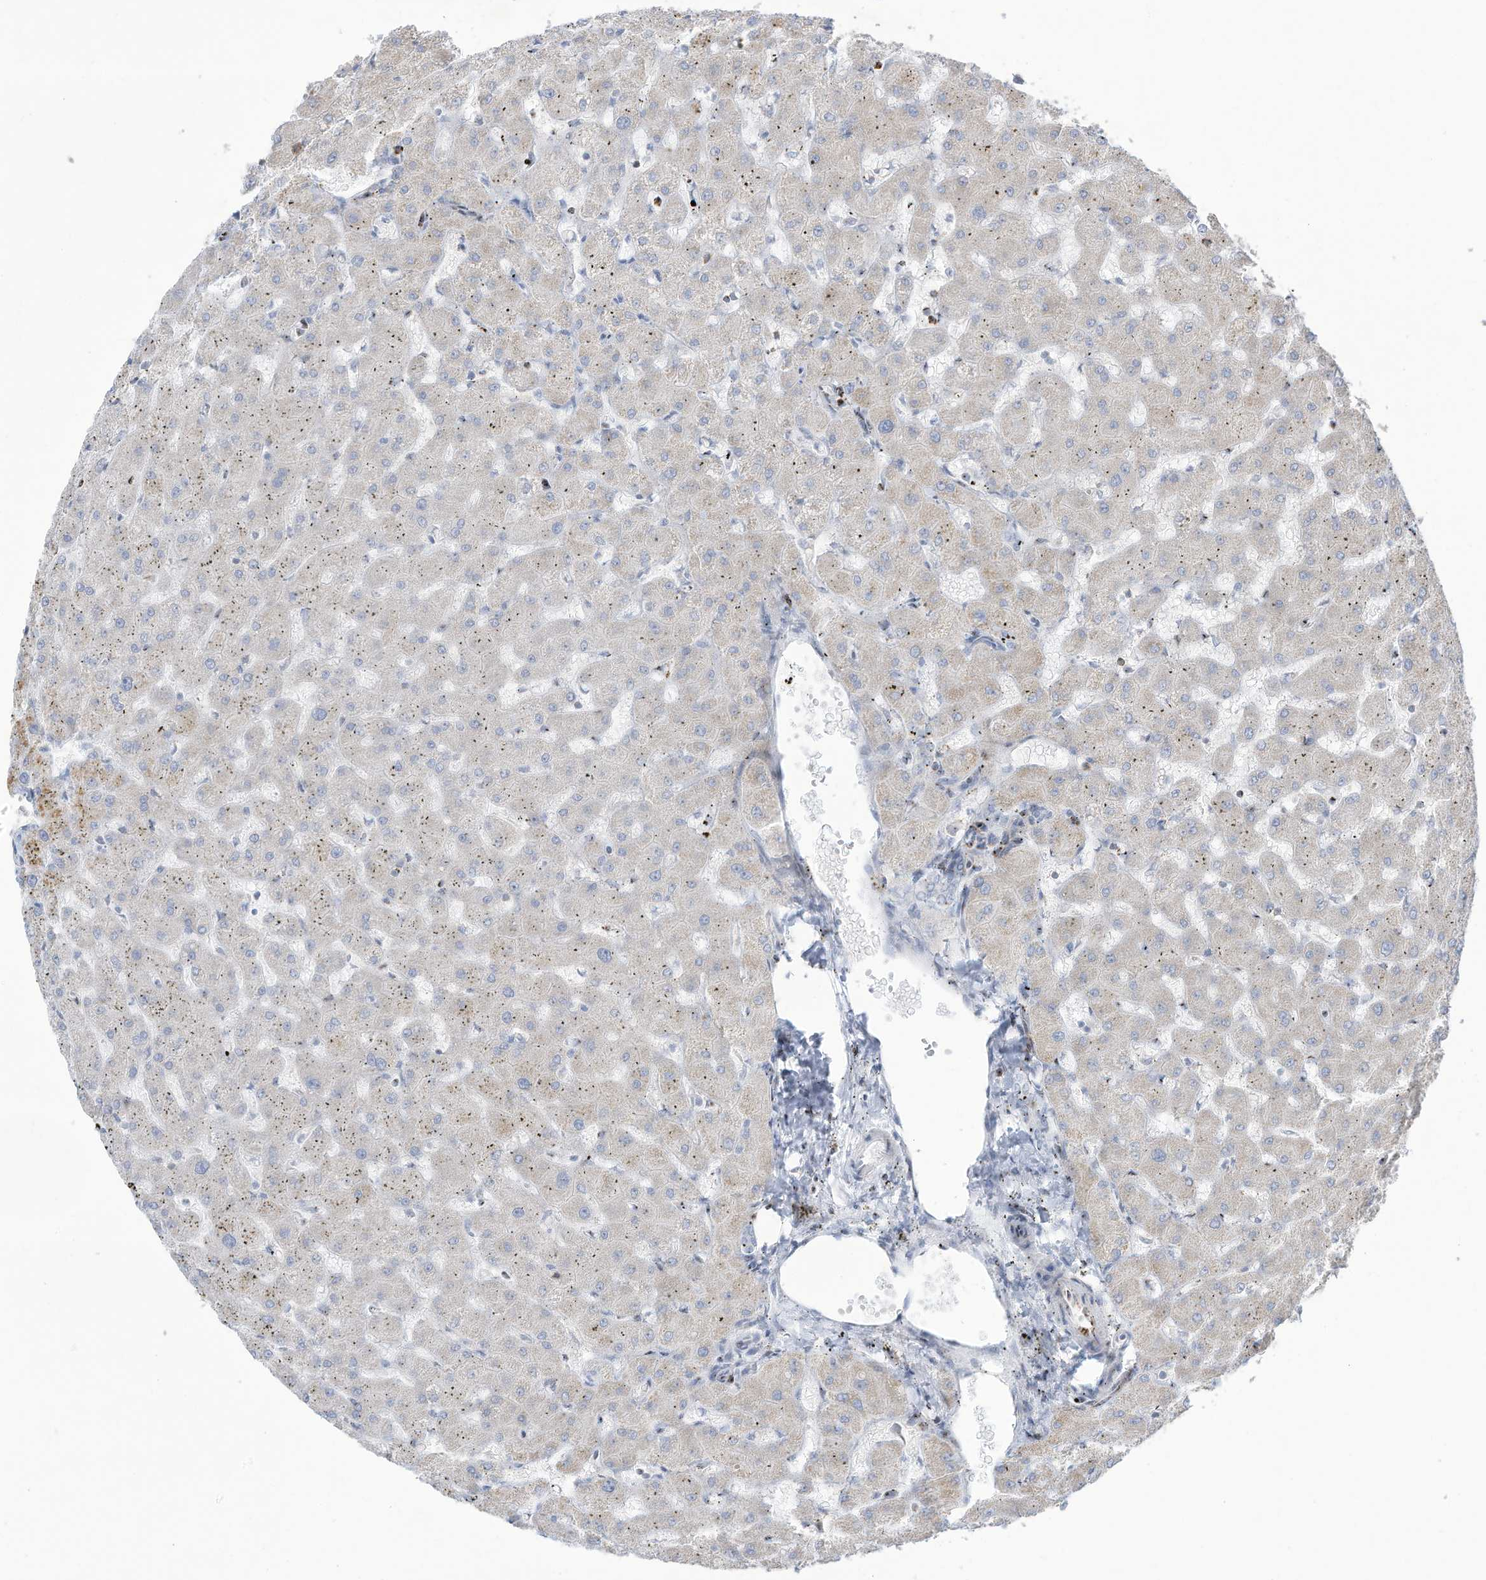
{"staining": {"intensity": "negative", "quantity": "none", "location": "none"}, "tissue": "liver", "cell_type": "Cholangiocytes", "image_type": "normal", "snomed": [{"axis": "morphology", "description": "Normal tissue, NOS"}, {"axis": "topography", "description": "Liver"}], "caption": "Liver stained for a protein using IHC demonstrates no staining cholangiocytes.", "gene": "THNSL2", "patient": {"sex": "female", "age": 63}}